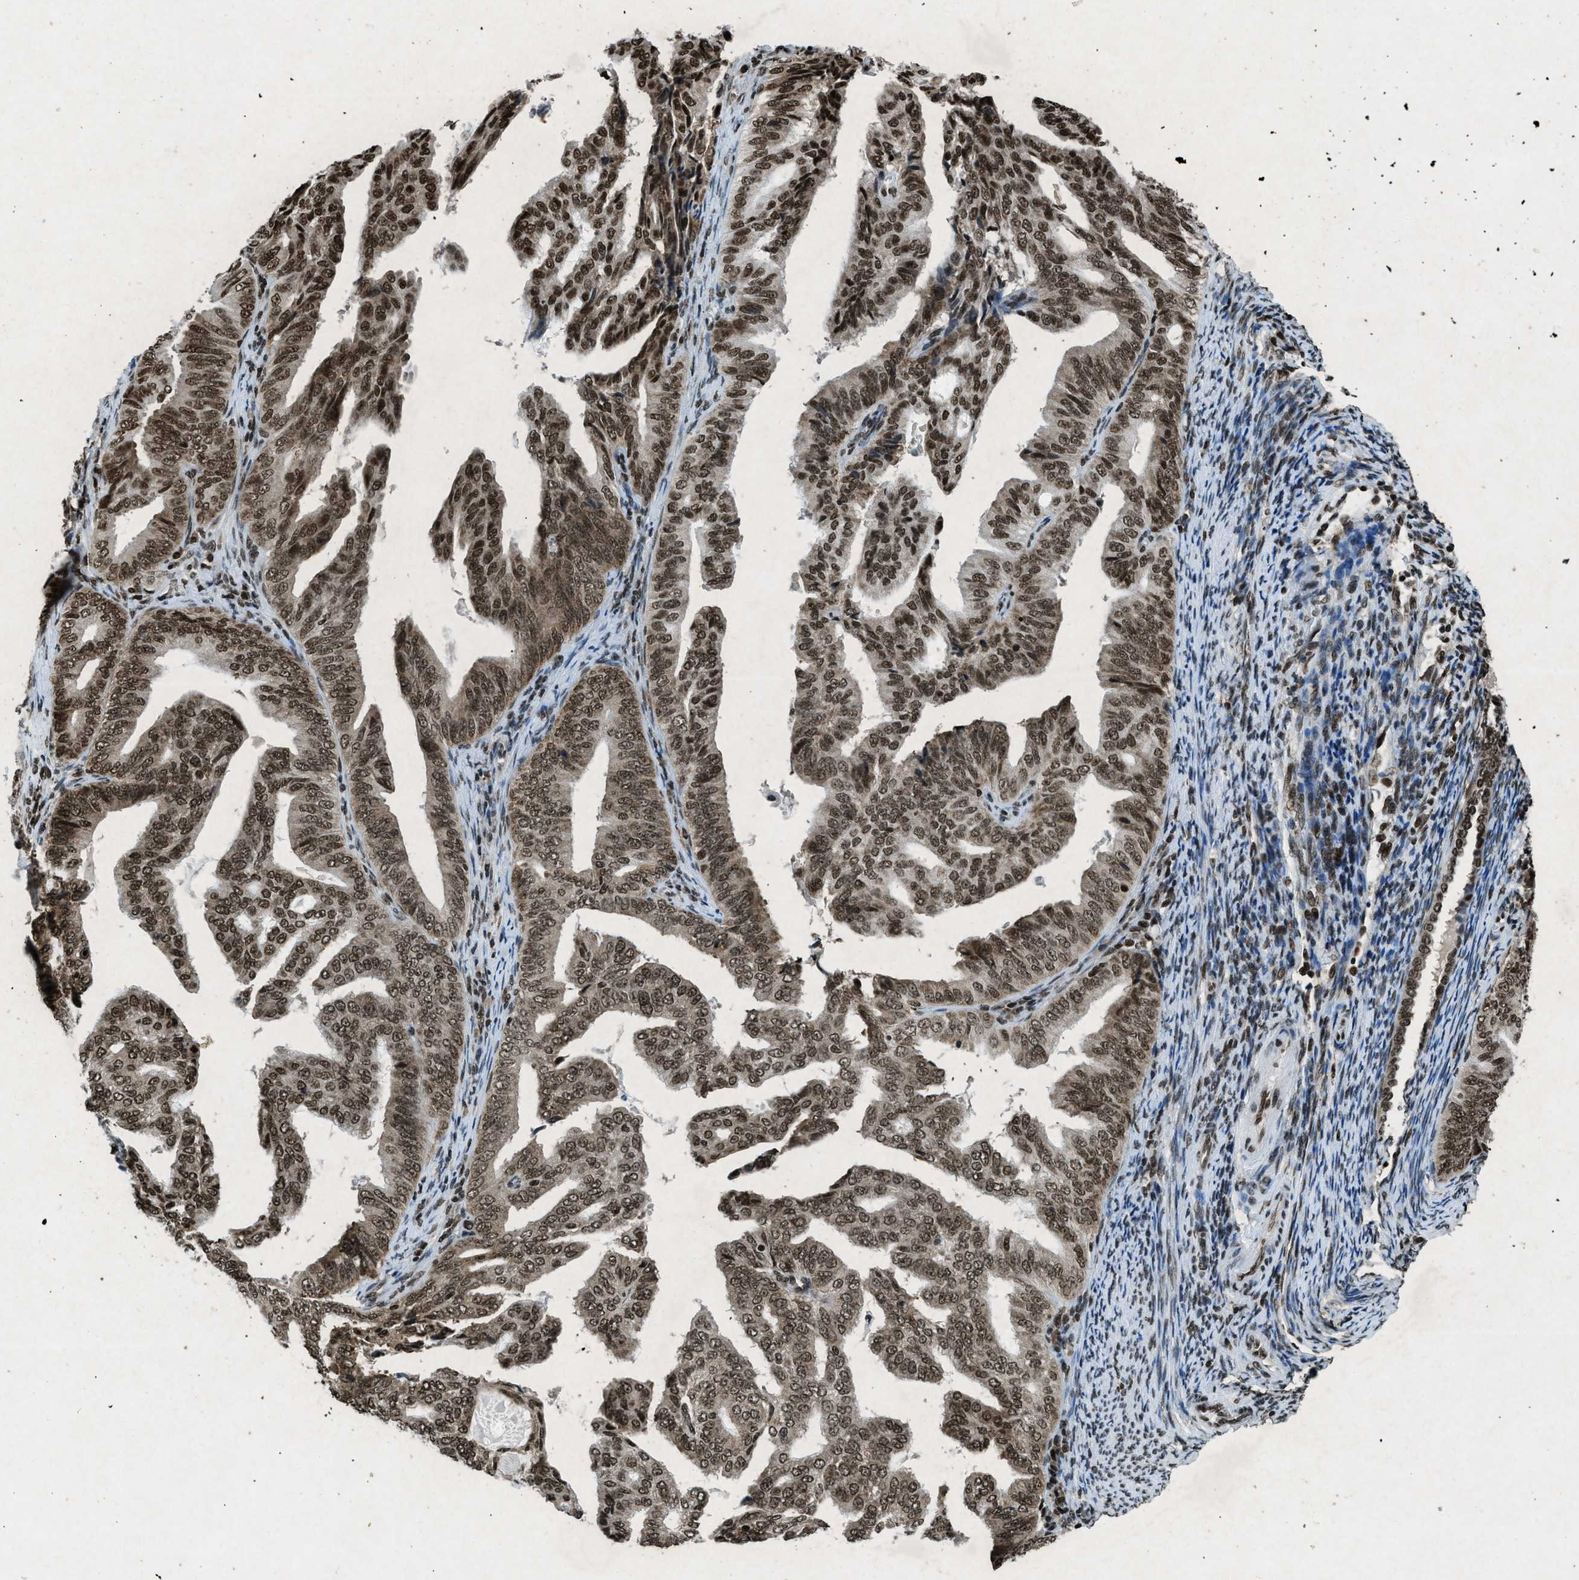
{"staining": {"intensity": "moderate", "quantity": ">75%", "location": "nuclear"}, "tissue": "endometrial cancer", "cell_type": "Tumor cells", "image_type": "cancer", "snomed": [{"axis": "morphology", "description": "Adenocarcinoma, NOS"}, {"axis": "topography", "description": "Endometrium"}], "caption": "Human adenocarcinoma (endometrial) stained with a brown dye displays moderate nuclear positive positivity in approximately >75% of tumor cells.", "gene": "NXF1", "patient": {"sex": "female", "age": 58}}